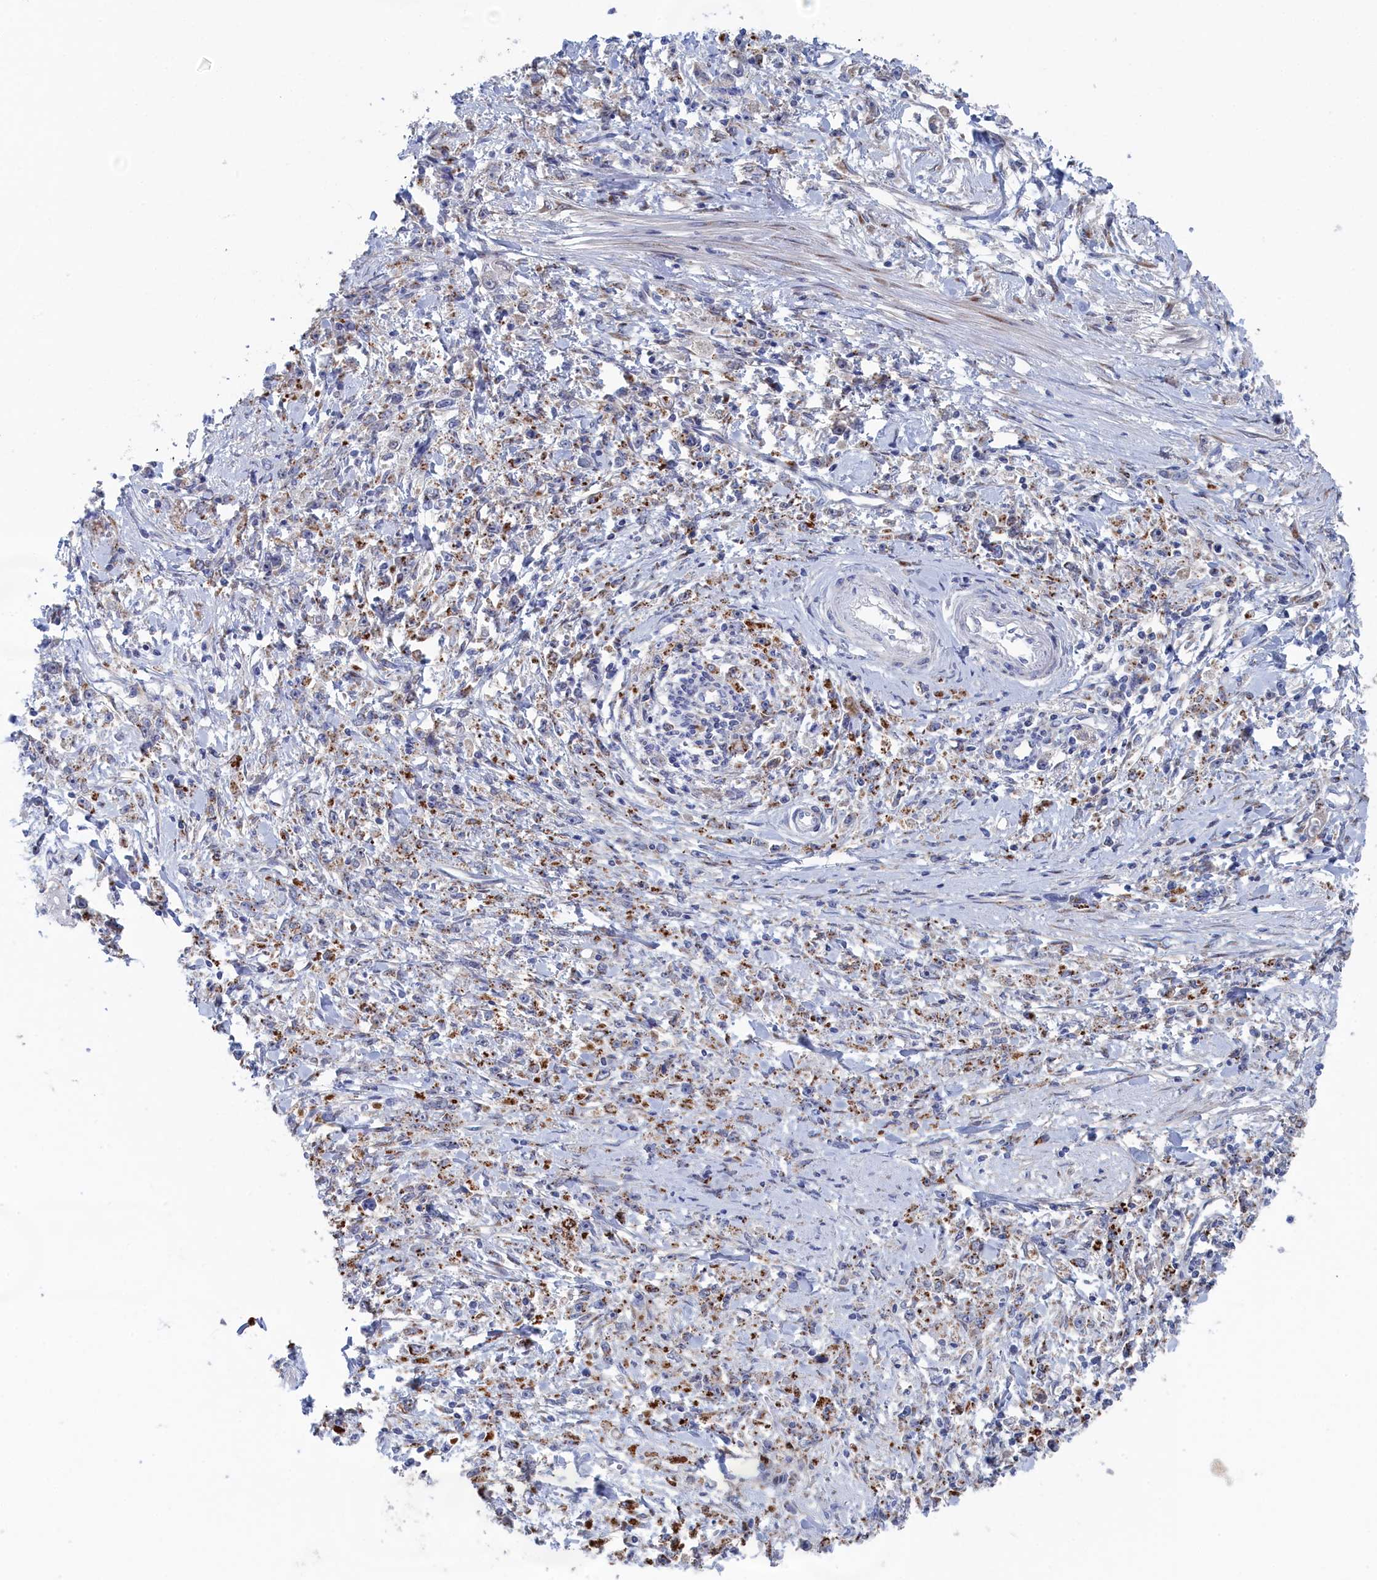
{"staining": {"intensity": "moderate", "quantity": ">75%", "location": "cytoplasmic/membranous"}, "tissue": "stomach cancer", "cell_type": "Tumor cells", "image_type": "cancer", "snomed": [{"axis": "morphology", "description": "Adenocarcinoma, NOS"}, {"axis": "topography", "description": "Stomach"}], "caption": "Protein analysis of stomach cancer tissue demonstrates moderate cytoplasmic/membranous positivity in about >75% of tumor cells. The staining was performed using DAB (3,3'-diaminobenzidine) to visualize the protein expression in brown, while the nuclei were stained in blue with hematoxylin (Magnification: 20x).", "gene": "IRX1", "patient": {"sex": "female", "age": 59}}